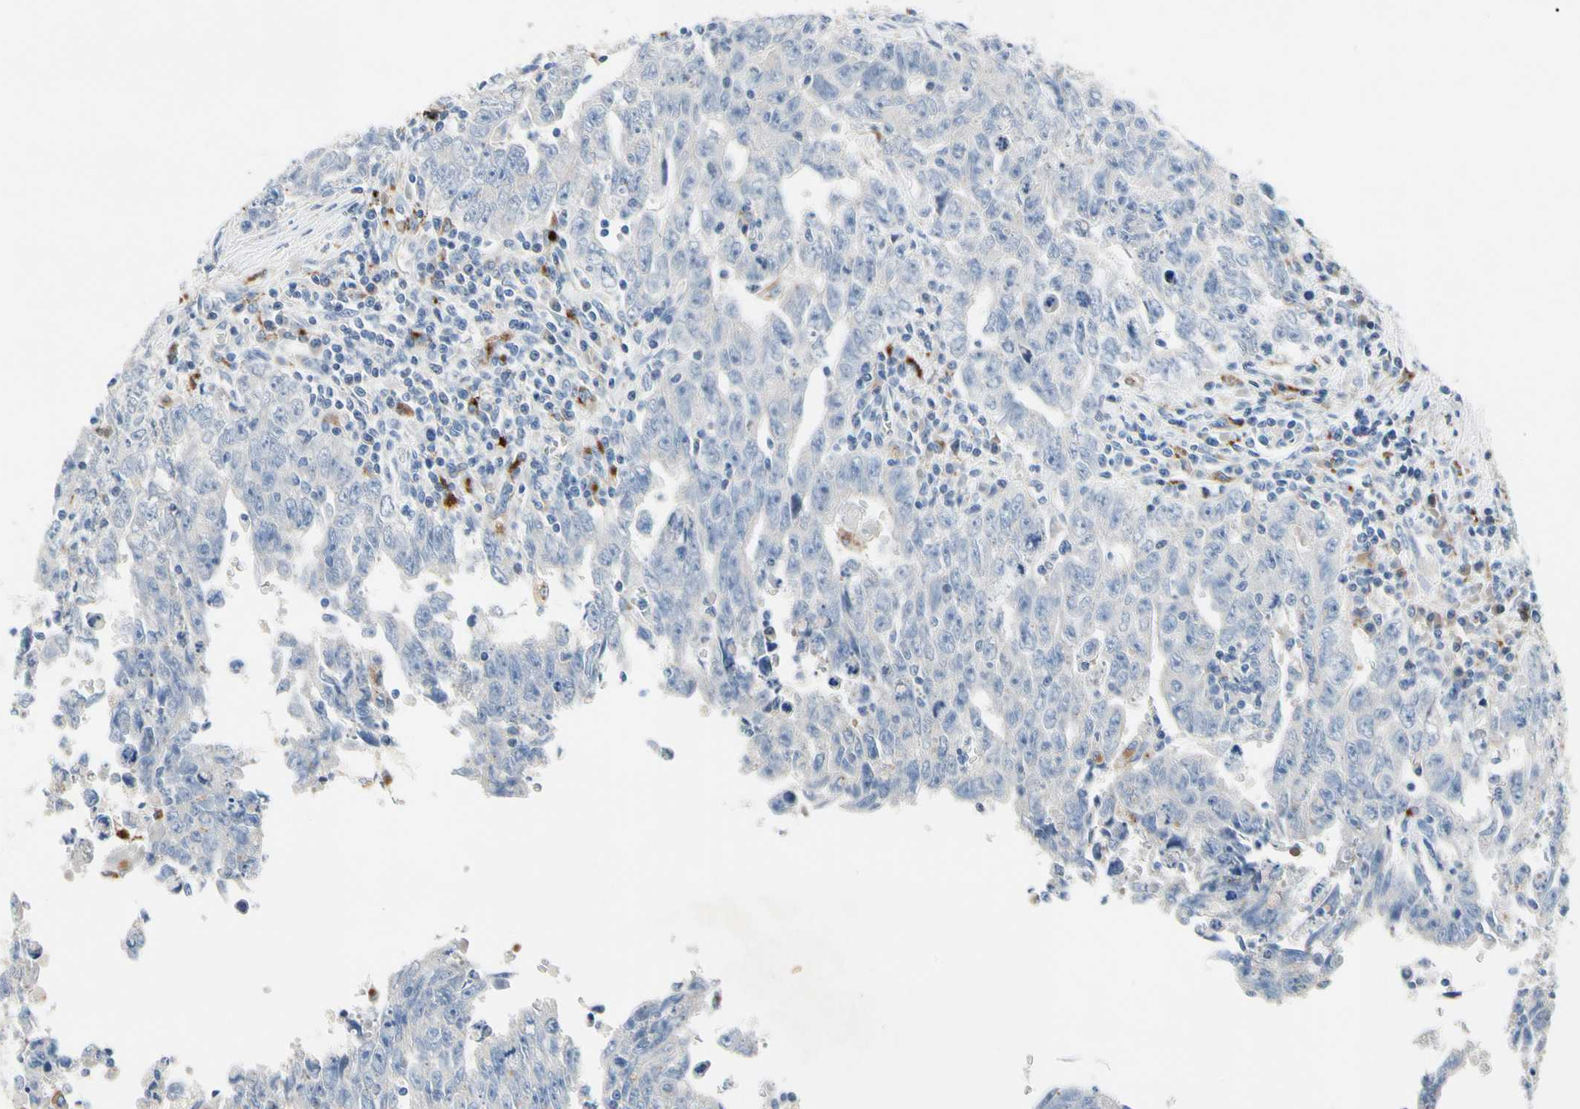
{"staining": {"intensity": "negative", "quantity": "none", "location": "none"}, "tissue": "testis cancer", "cell_type": "Tumor cells", "image_type": "cancer", "snomed": [{"axis": "morphology", "description": "Carcinoma, Embryonal, NOS"}, {"axis": "topography", "description": "Testis"}], "caption": "IHC image of human testis embryonal carcinoma stained for a protein (brown), which demonstrates no staining in tumor cells. The staining was performed using DAB to visualize the protein expression in brown, while the nuclei were stained in blue with hematoxylin (Magnification: 20x).", "gene": "RETSAT", "patient": {"sex": "male", "age": 28}}